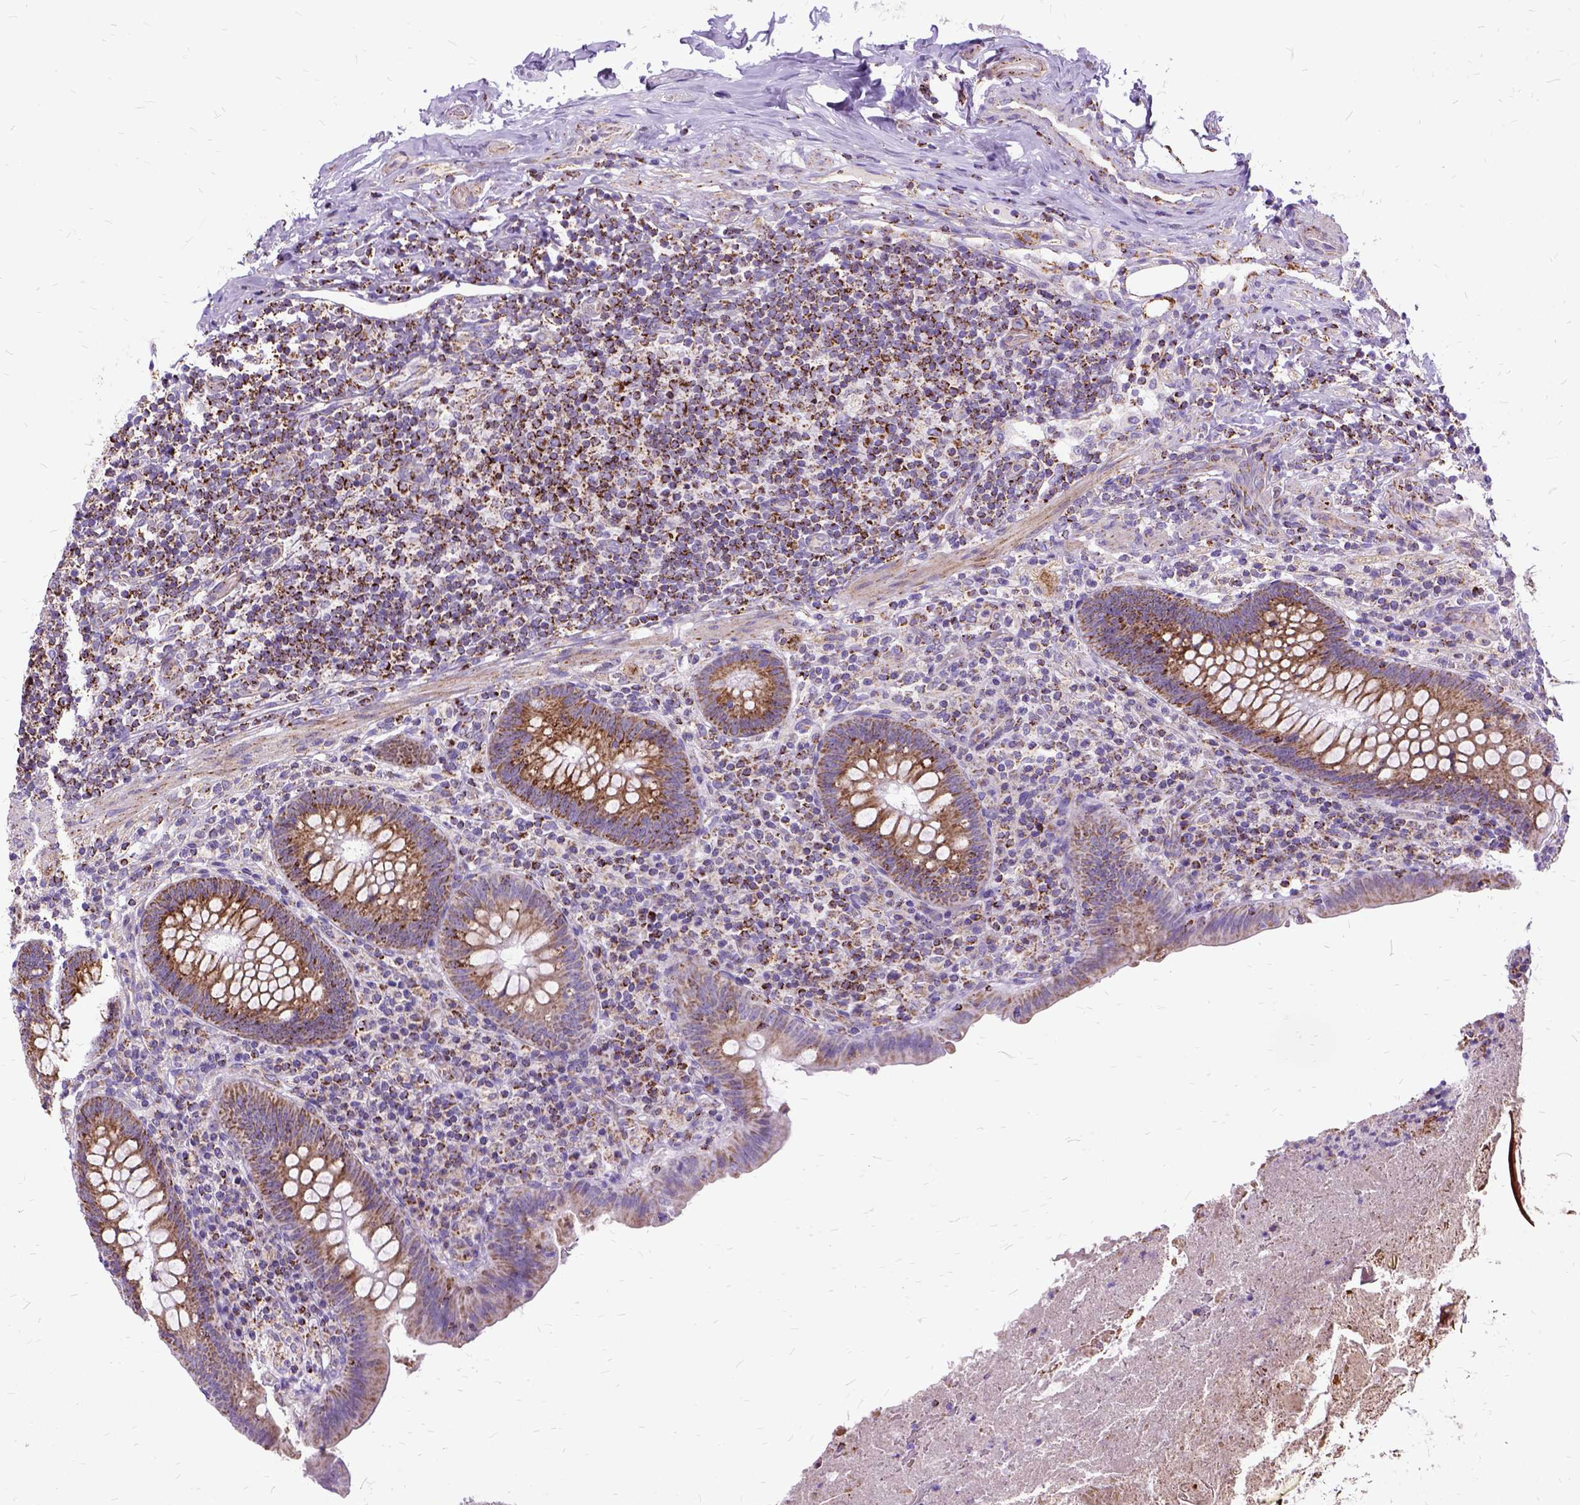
{"staining": {"intensity": "moderate", "quantity": ">75%", "location": "cytoplasmic/membranous"}, "tissue": "appendix", "cell_type": "Glandular cells", "image_type": "normal", "snomed": [{"axis": "morphology", "description": "Normal tissue, NOS"}, {"axis": "topography", "description": "Appendix"}], "caption": "Moderate cytoplasmic/membranous expression for a protein is seen in about >75% of glandular cells of unremarkable appendix using immunohistochemistry.", "gene": "OXCT1", "patient": {"sex": "male", "age": 47}}